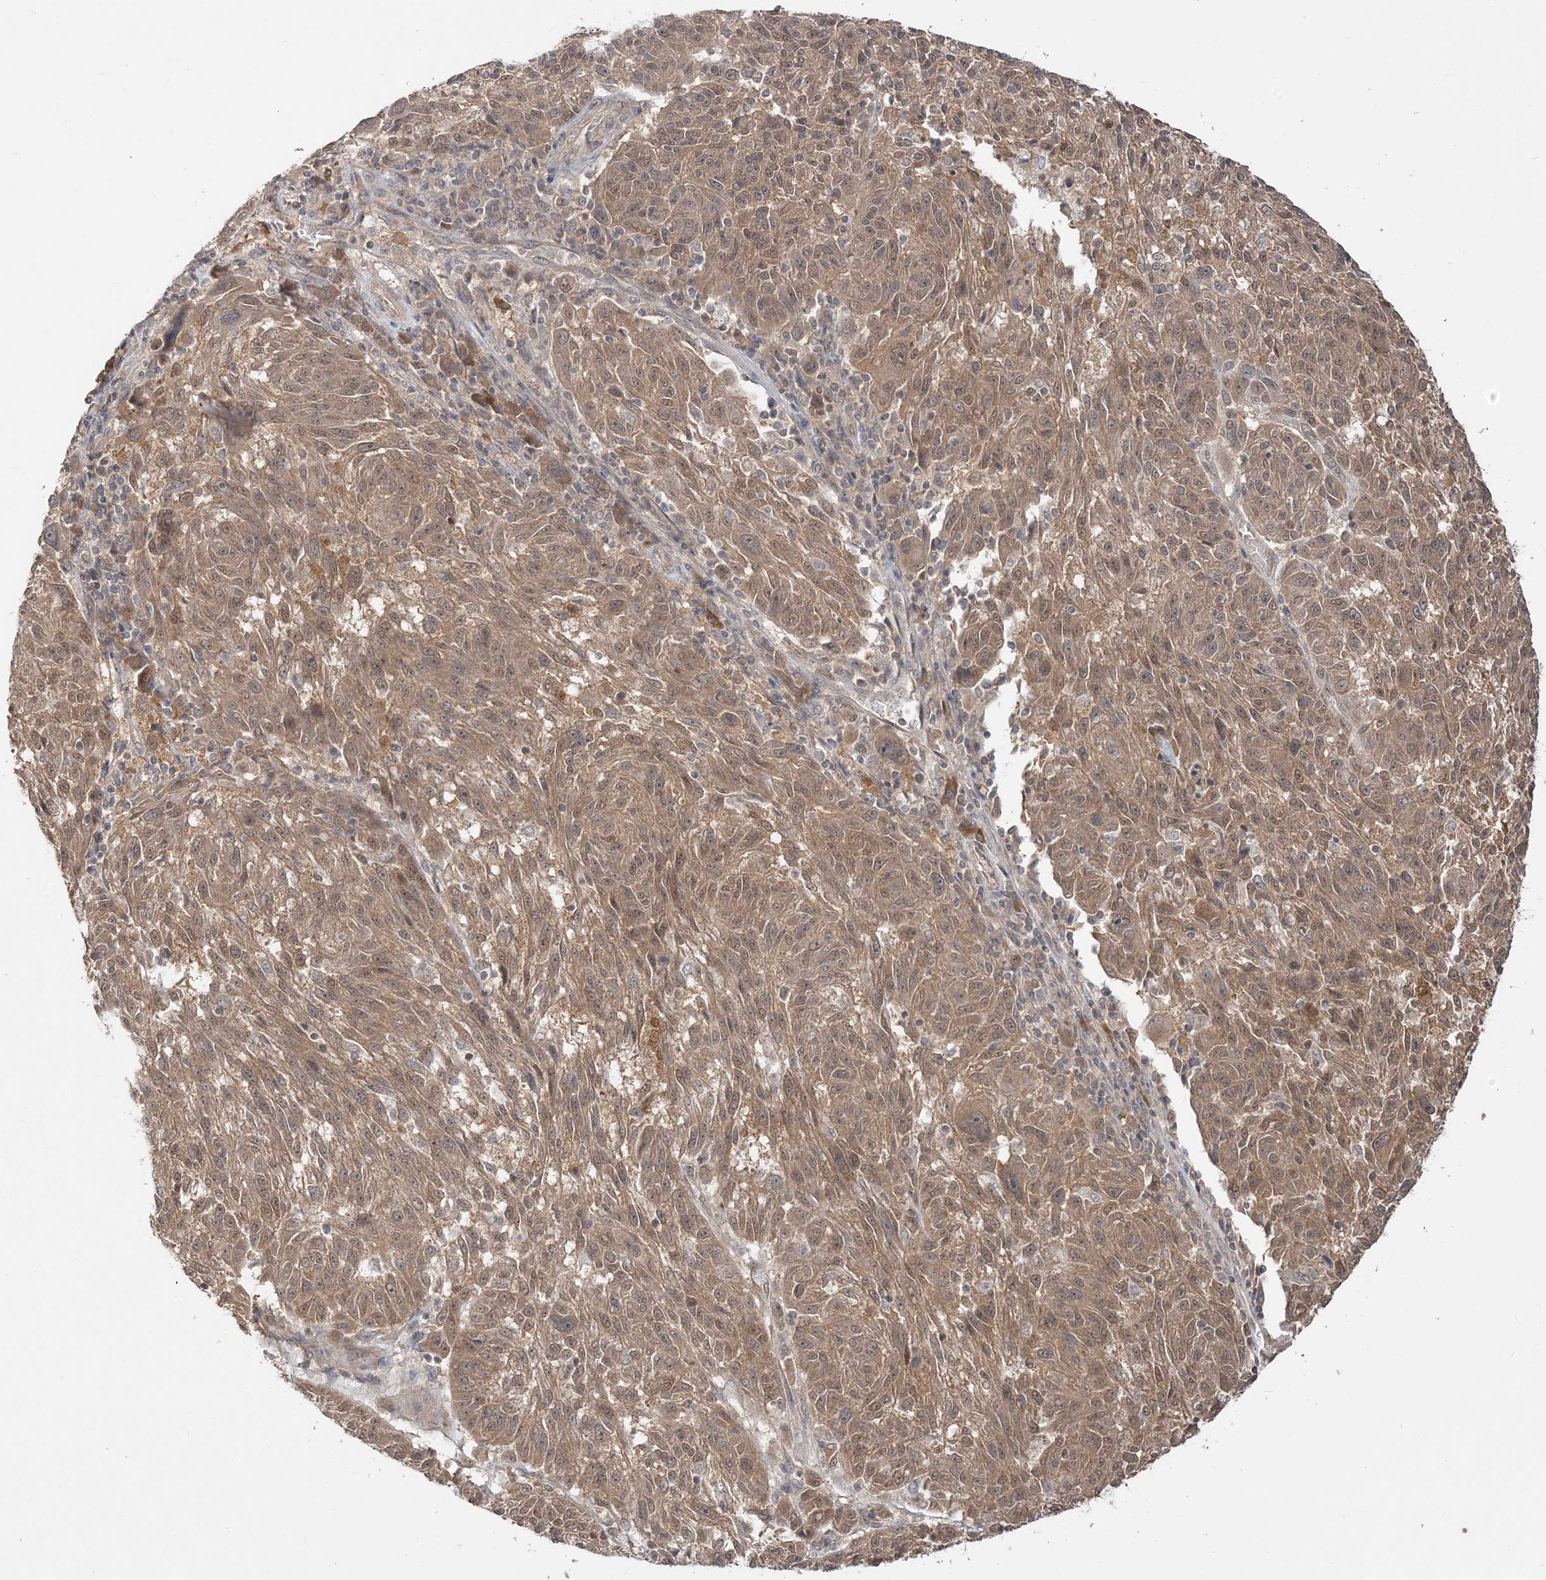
{"staining": {"intensity": "moderate", "quantity": ">75%", "location": "cytoplasmic/membranous,nuclear"}, "tissue": "melanoma", "cell_type": "Tumor cells", "image_type": "cancer", "snomed": [{"axis": "morphology", "description": "Malignant melanoma, NOS"}, {"axis": "topography", "description": "Skin"}], "caption": "Immunohistochemical staining of melanoma displays medium levels of moderate cytoplasmic/membranous and nuclear protein positivity in about >75% of tumor cells. (brown staining indicates protein expression, while blue staining denotes nuclei).", "gene": "TBCC", "patient": {"sex": "male", "age": 53}}